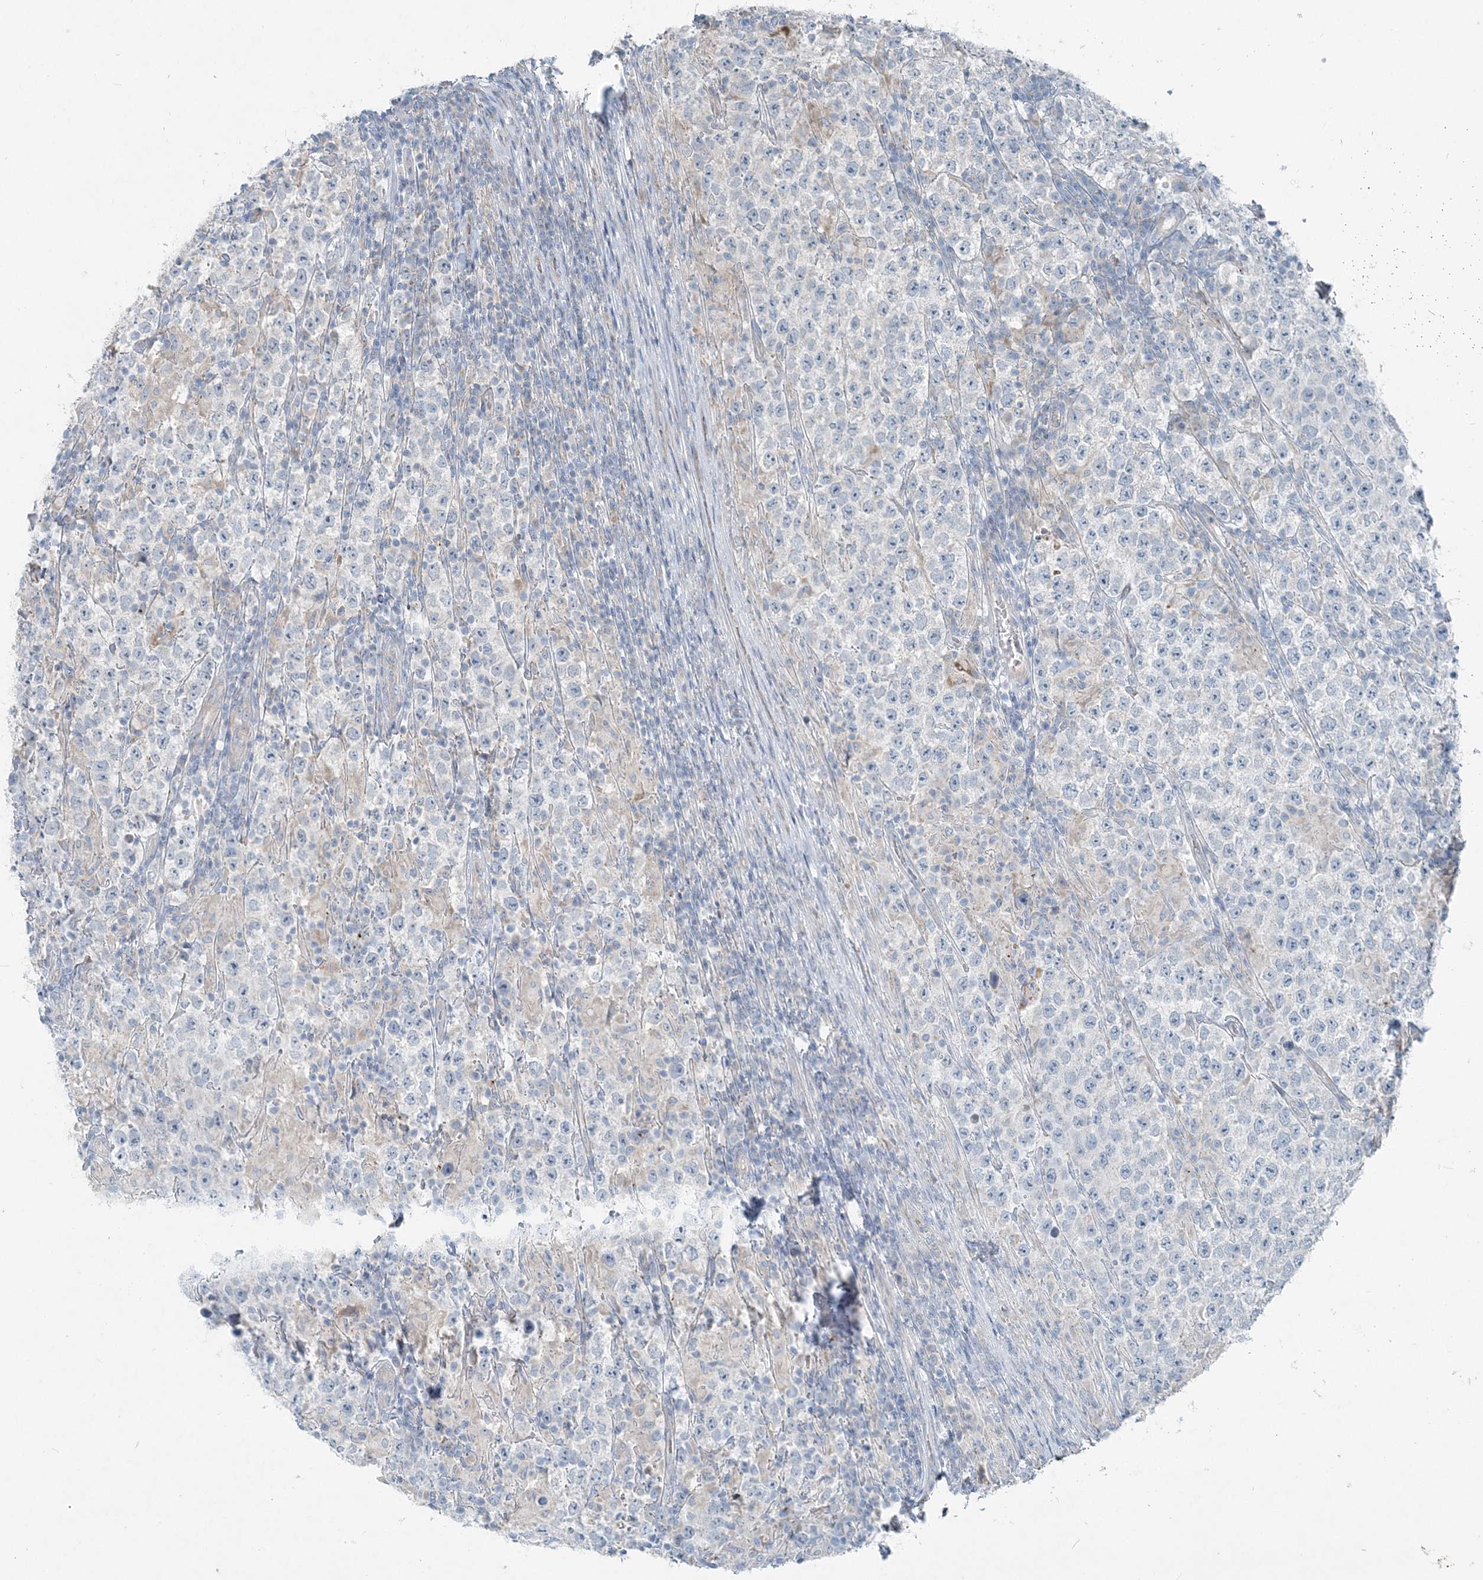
{"staining": {"intensity": "negative", "quantity": "none", "location": "none"}, "tissue": "testis cancer", "cell_type": "Tumor cells", "image_type": "cancer", "snomed": [{"axis": "morphology", "description": "Normal tissue, NOS"}, {"axis": "morphology", "description": "Urothelial carcinoma, High grade"}, {"axis": "morphology", "description": "Seminoma, NOS"}, {"axis": "morphology", "description": "Carcinoma, Embryonal, NOS"}, {"axis": "topography", "description": "Urinary bladder"}, {"axis": "topography", "description": "Testis"}], "caption": "Tumor cells show no significant protein staining in seminoma (testis).", "gene": "INTU", "patient": {"sex": "male", "age": 41}}